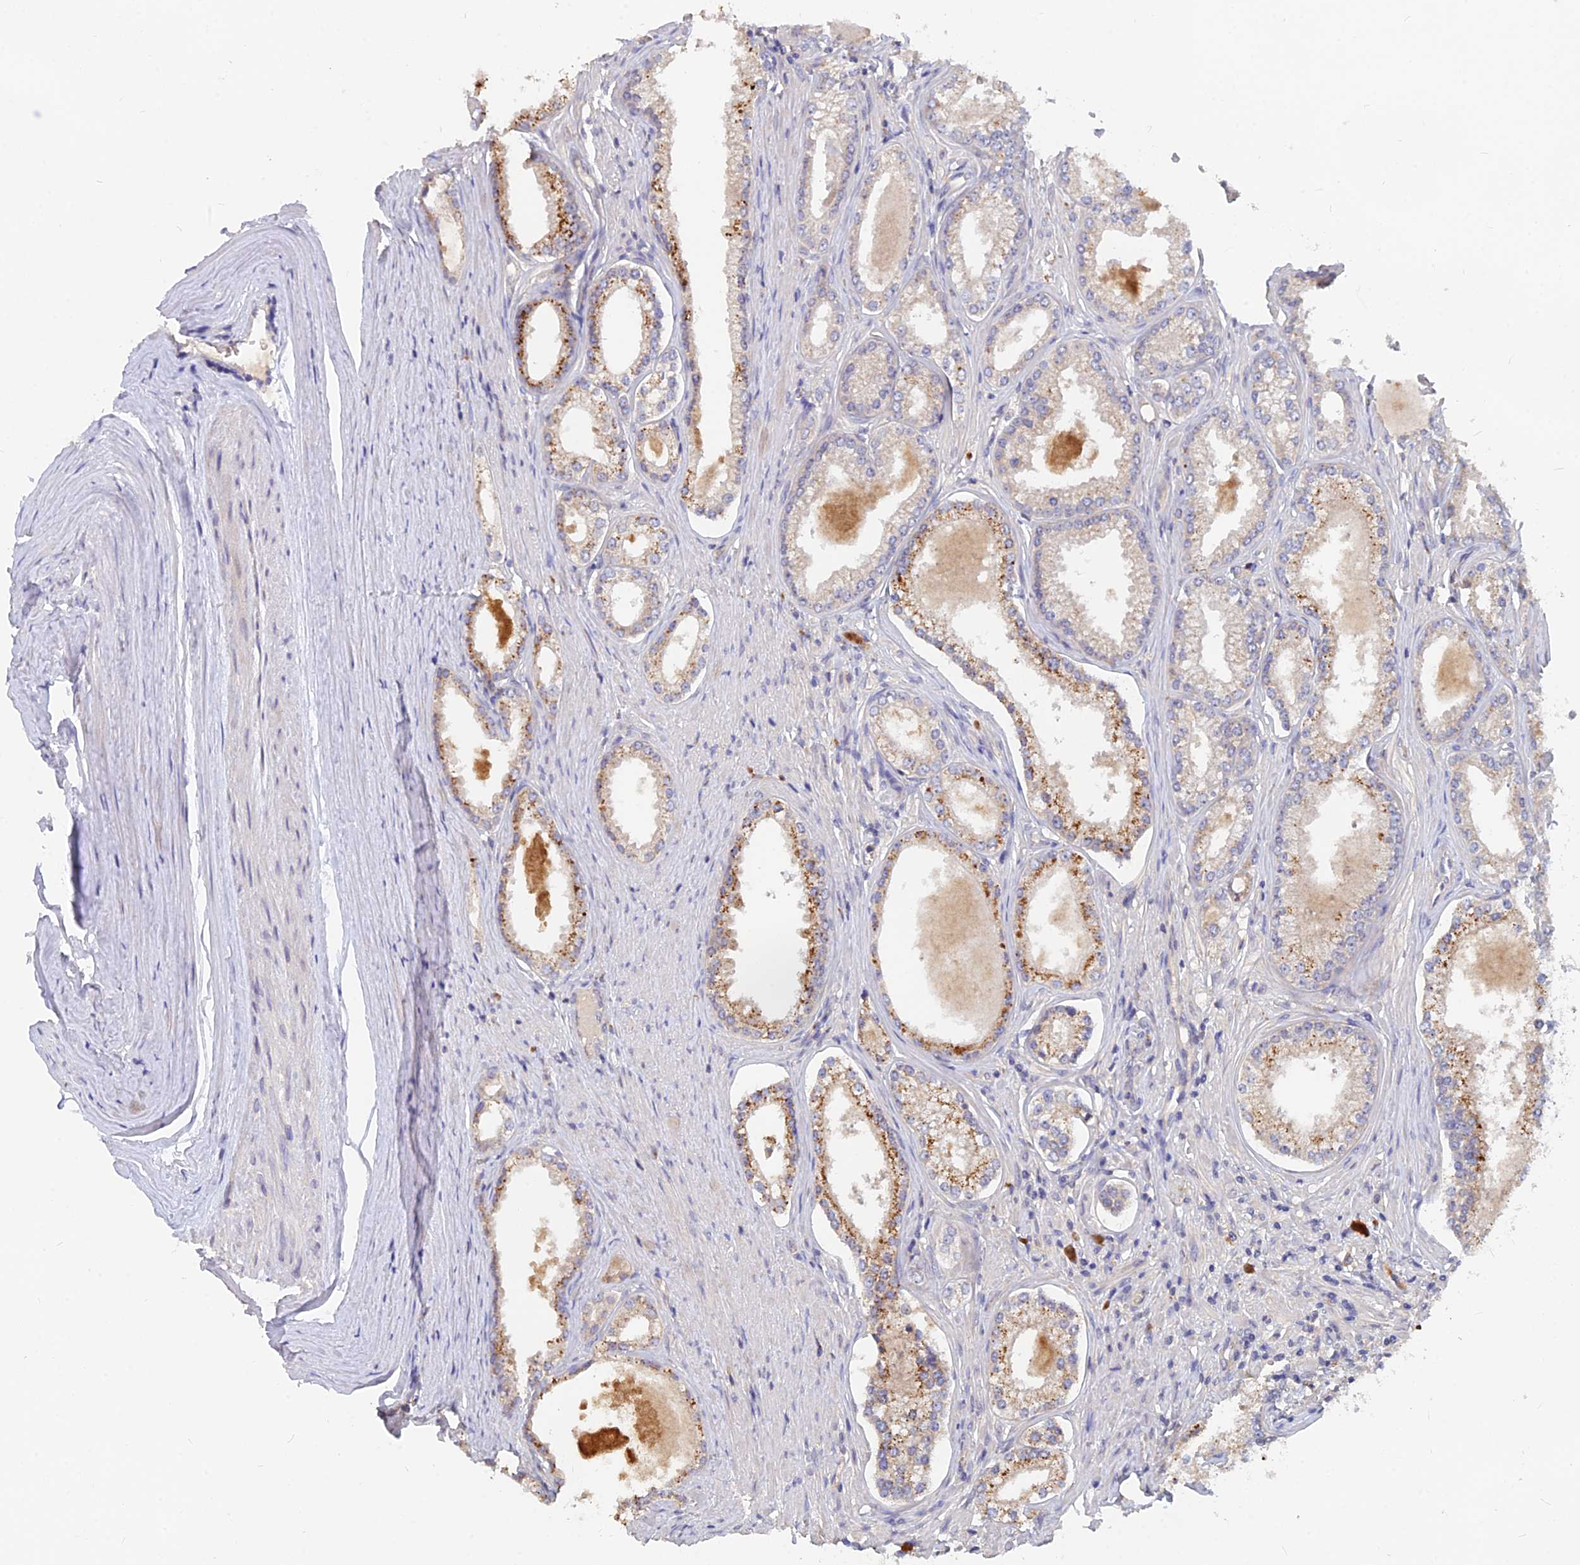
{"staining": {"intensity": "moderate", "quantity": "<25%", "location": "cytoplasmic/membranous"}, "tissue": "prostate cancer", "cell_type": "Tumor cells", "image_type": "cancer", "snomed": [{"axis": "morphology", "description": "Adenocarcinoma, High grade"}, {"axis": "topography", "description": "Prostate"}], "caption": "The histopathology image reveals a brown stain indicating the presence of a protein in the cytoplasmic/membranous of tumor cells in prostate high-grade adenocarcinoma. (DAB (3,3'-diaminobenzidine) = brown stain, brightfield microscopy at high magnification).", "gene": "ARRDC1", "patient": {"sex": "male", "age": 68}}